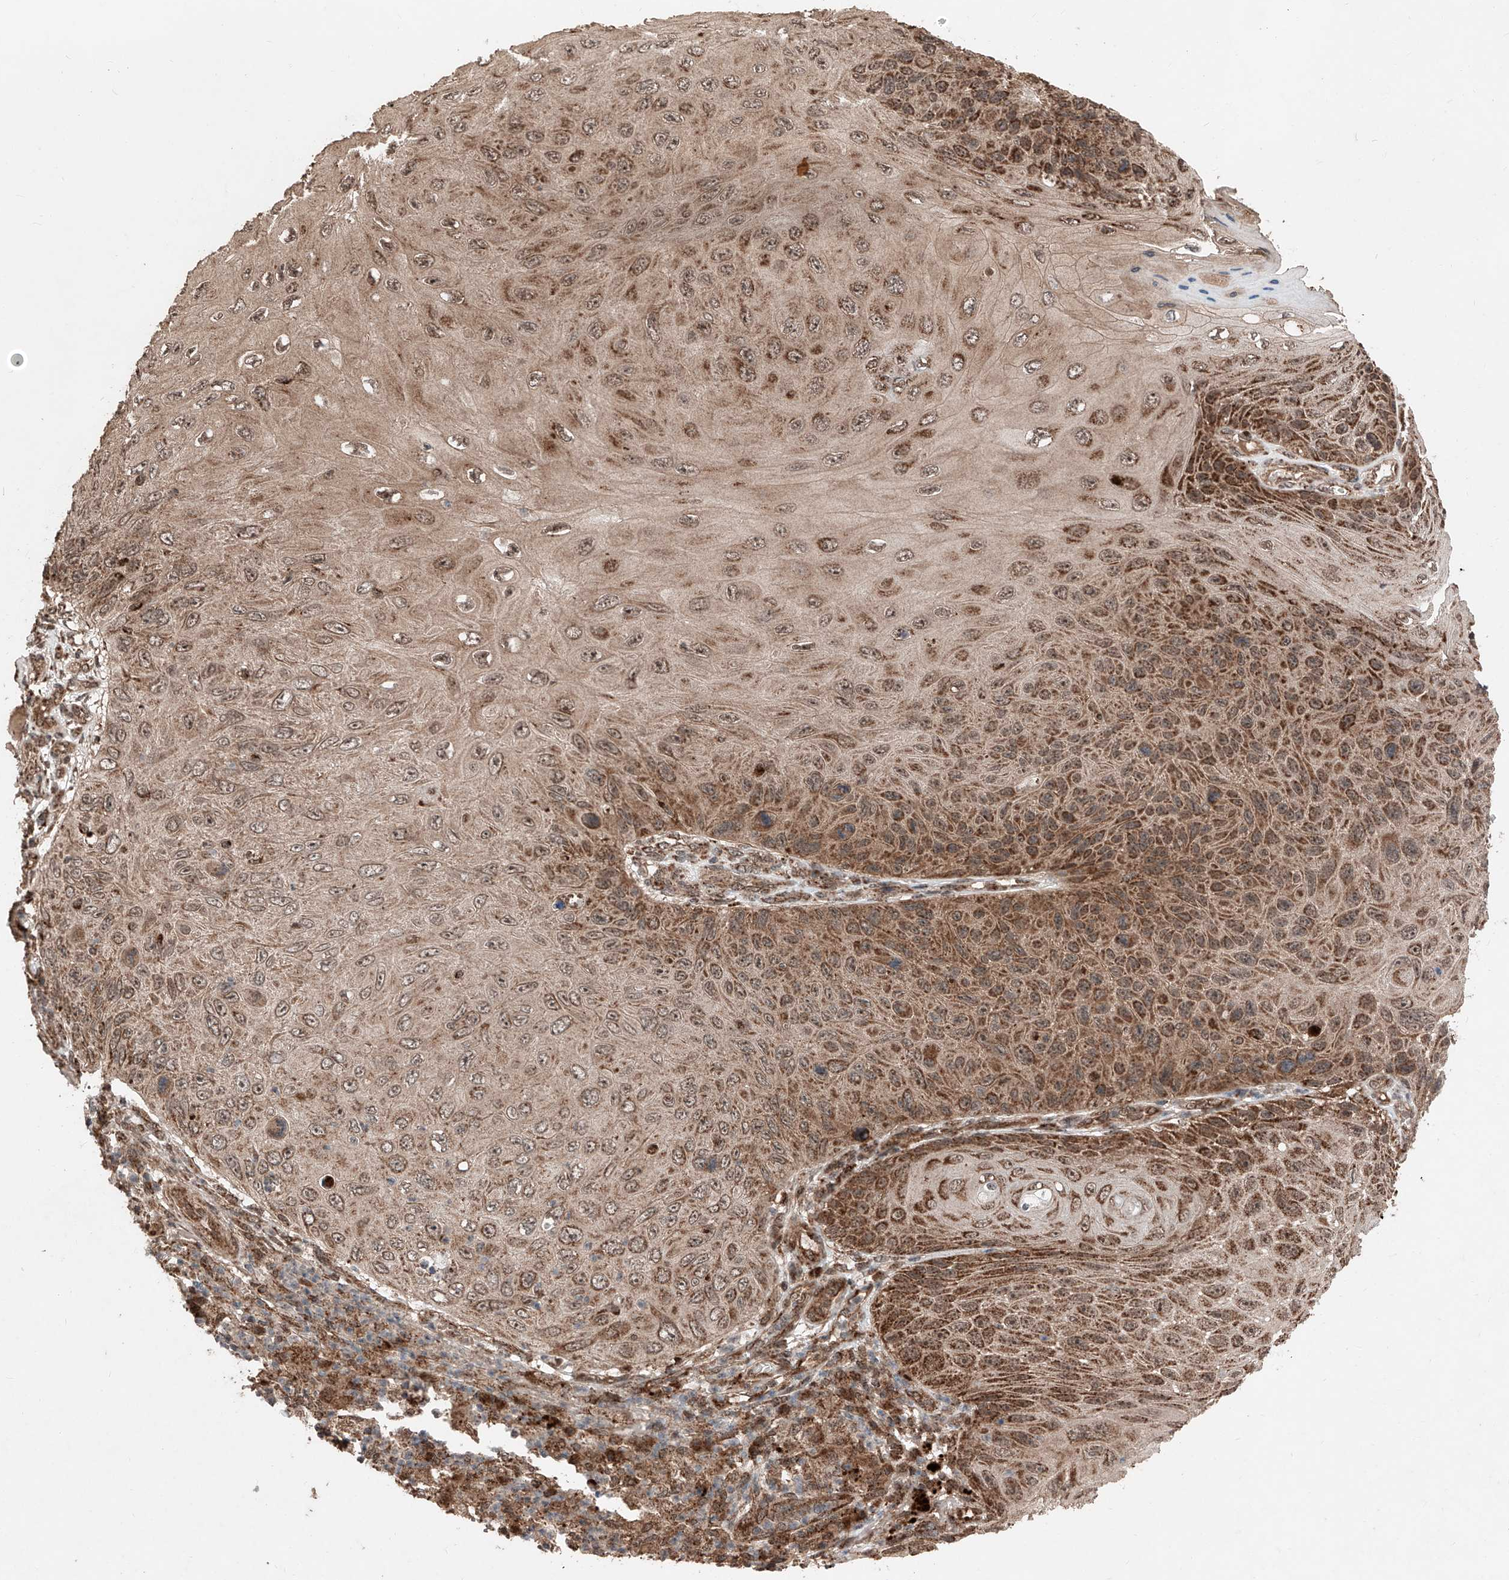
{"staining": {"intensity": "strong", "quantity": ">75%", "location": "cytoplasmic/membranous"}, "tissue": "skin cancer", "cell_type": "Tumor cells", "image_type": "cancer", "snomed": [{"axis": "morphology", "description": "Squamous cell carcinoma, NOS"}, {"axis": "topography", "description": "Skin"}], "caption": "Human skin cancer stained with a protein marker exhibits strong staining in tumor cells.", "gene": "ZSCAN29", "patient": {"sex": "female", "age": 88}}